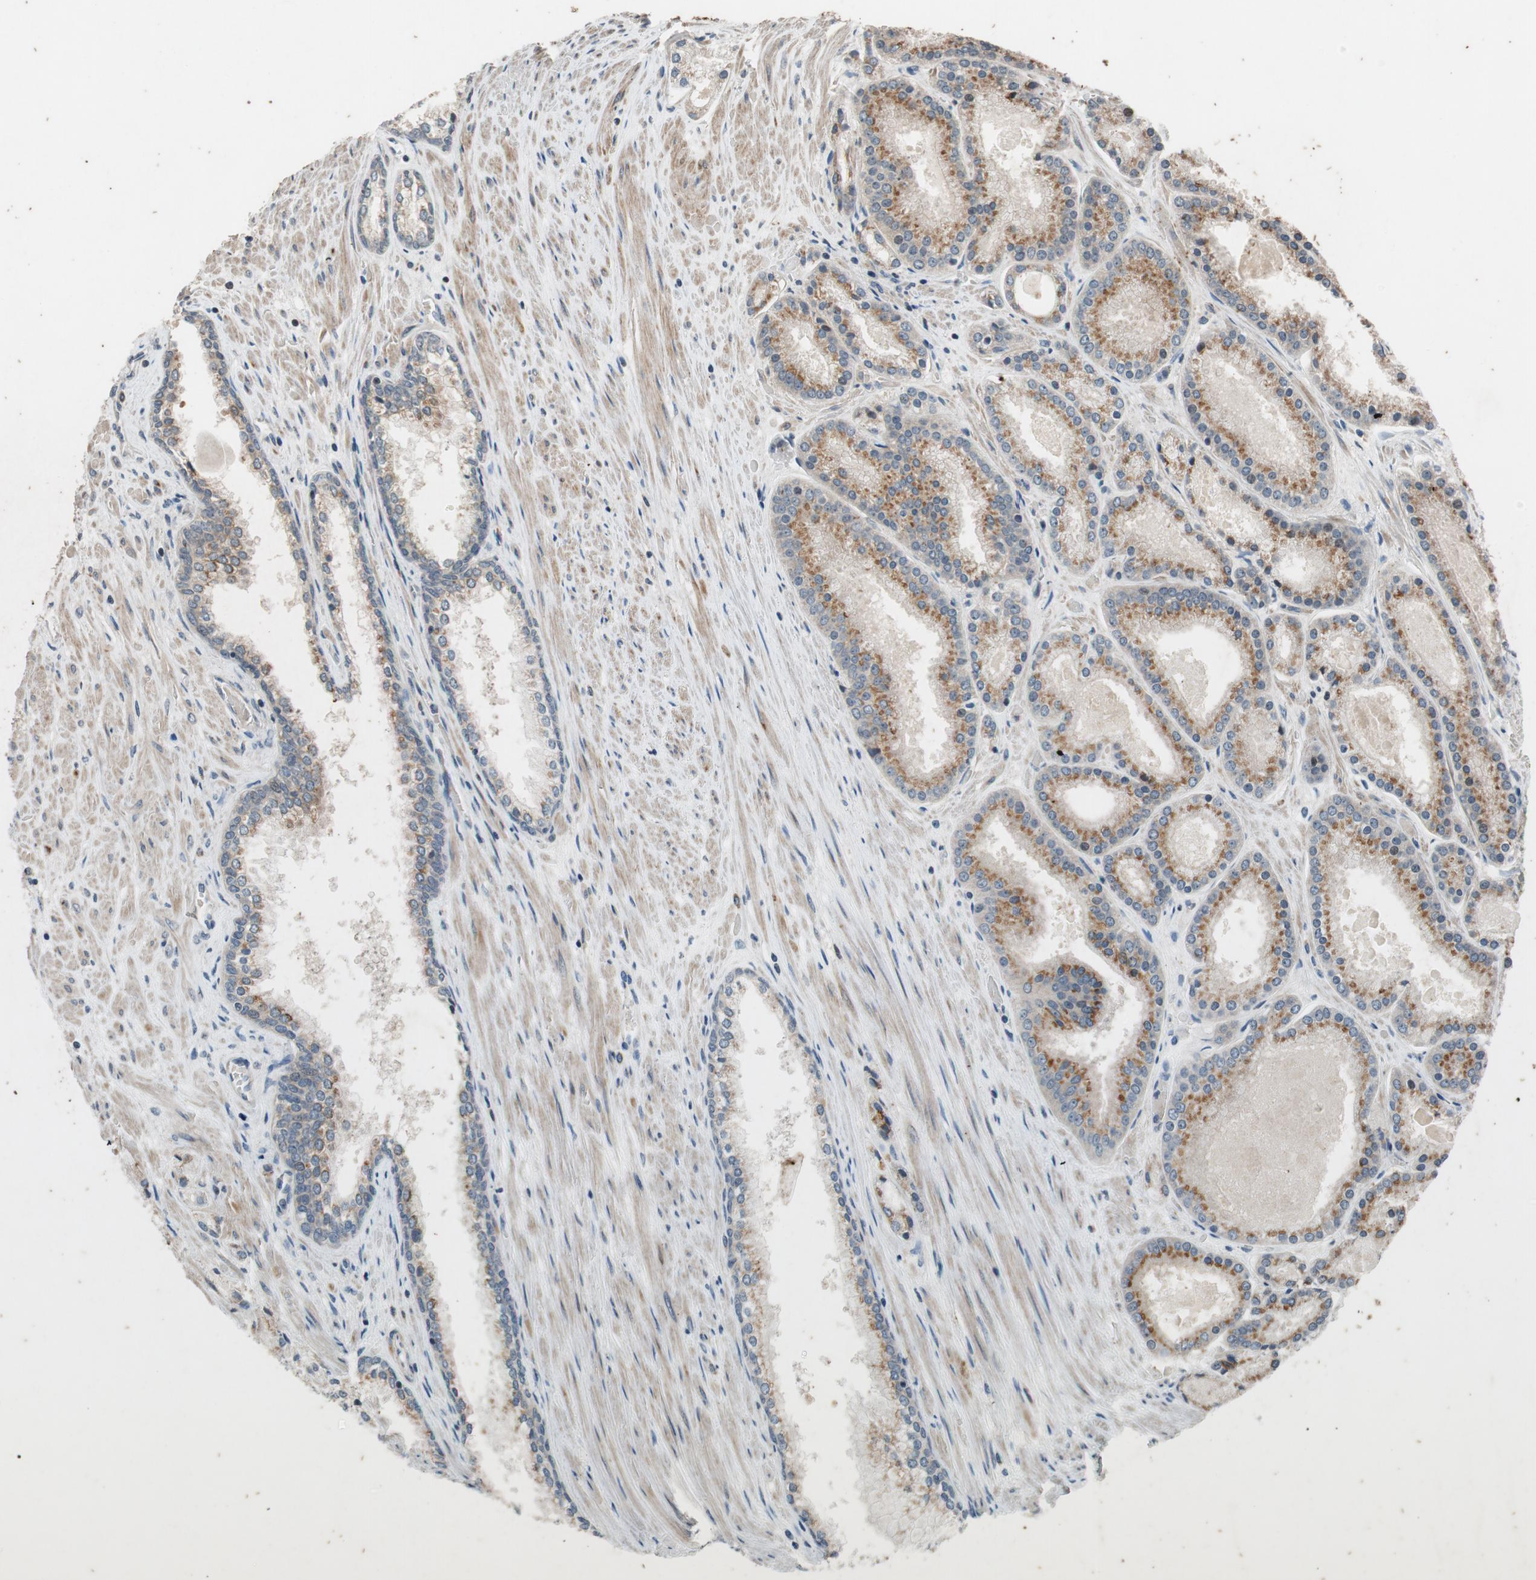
{"staining": {"intensity": "moderate", "quantity": ">75%", "location": "cytoplasmic/membranous"}, "tissue": "prostate cancer", "cell_type": "Tumor cells", "image_type": "cancer", "snomed": [{"axis": "morphology", "description": "Adenocarcinoma, Low grade"}, {"axis": "topography", "description": "Prostate"}], "caption": "Immunohistochemistry of human prostate cancer exhibits medium levels of moderate cytoplasmic/membranous positivity in approximately >75% of tumor cells.", "gene": "ATP2C1", "patient": {"sex": "male", "age": 59}}